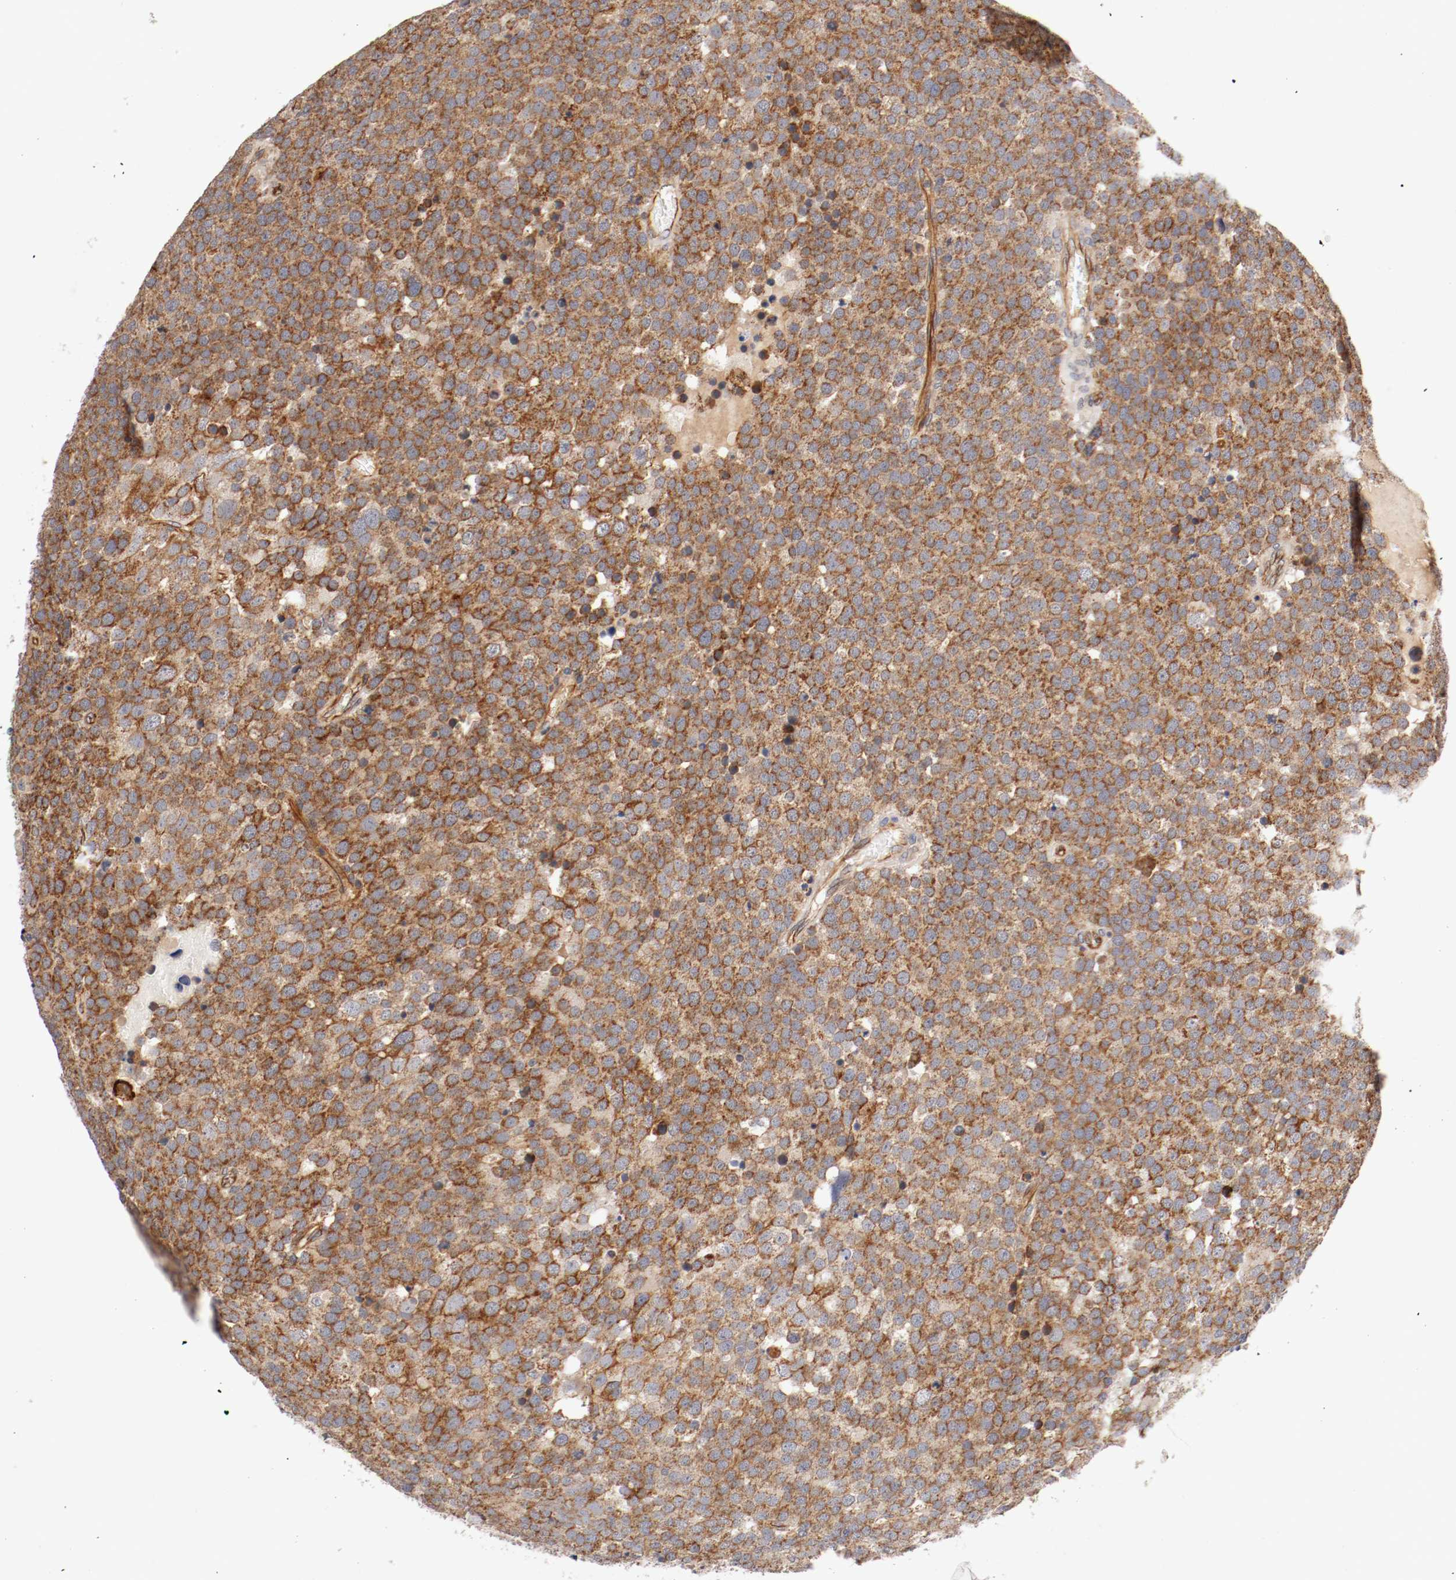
{"staining": {"intensity": "moderate", "quantity": ">75%", "location": "cytoplasmic/membranous"}, "tissue": "testis cancer", "cell_type": "Tumor cells", "image_type": "cancer", "snomed": [{"axis": "morphology", "description": "Seminoma, NOS"}, {"axis": "topography", "description": "Testis"}], "caption": "This histopathology image demonstrates immunohistochemistry (IHC) staining of human testis seminoma, with medium moderate cytoplasmic/membranous staining in about >75% of tumor cells.", "gene": "TYK2", "patient": {"sex": "male", "age": 71}}